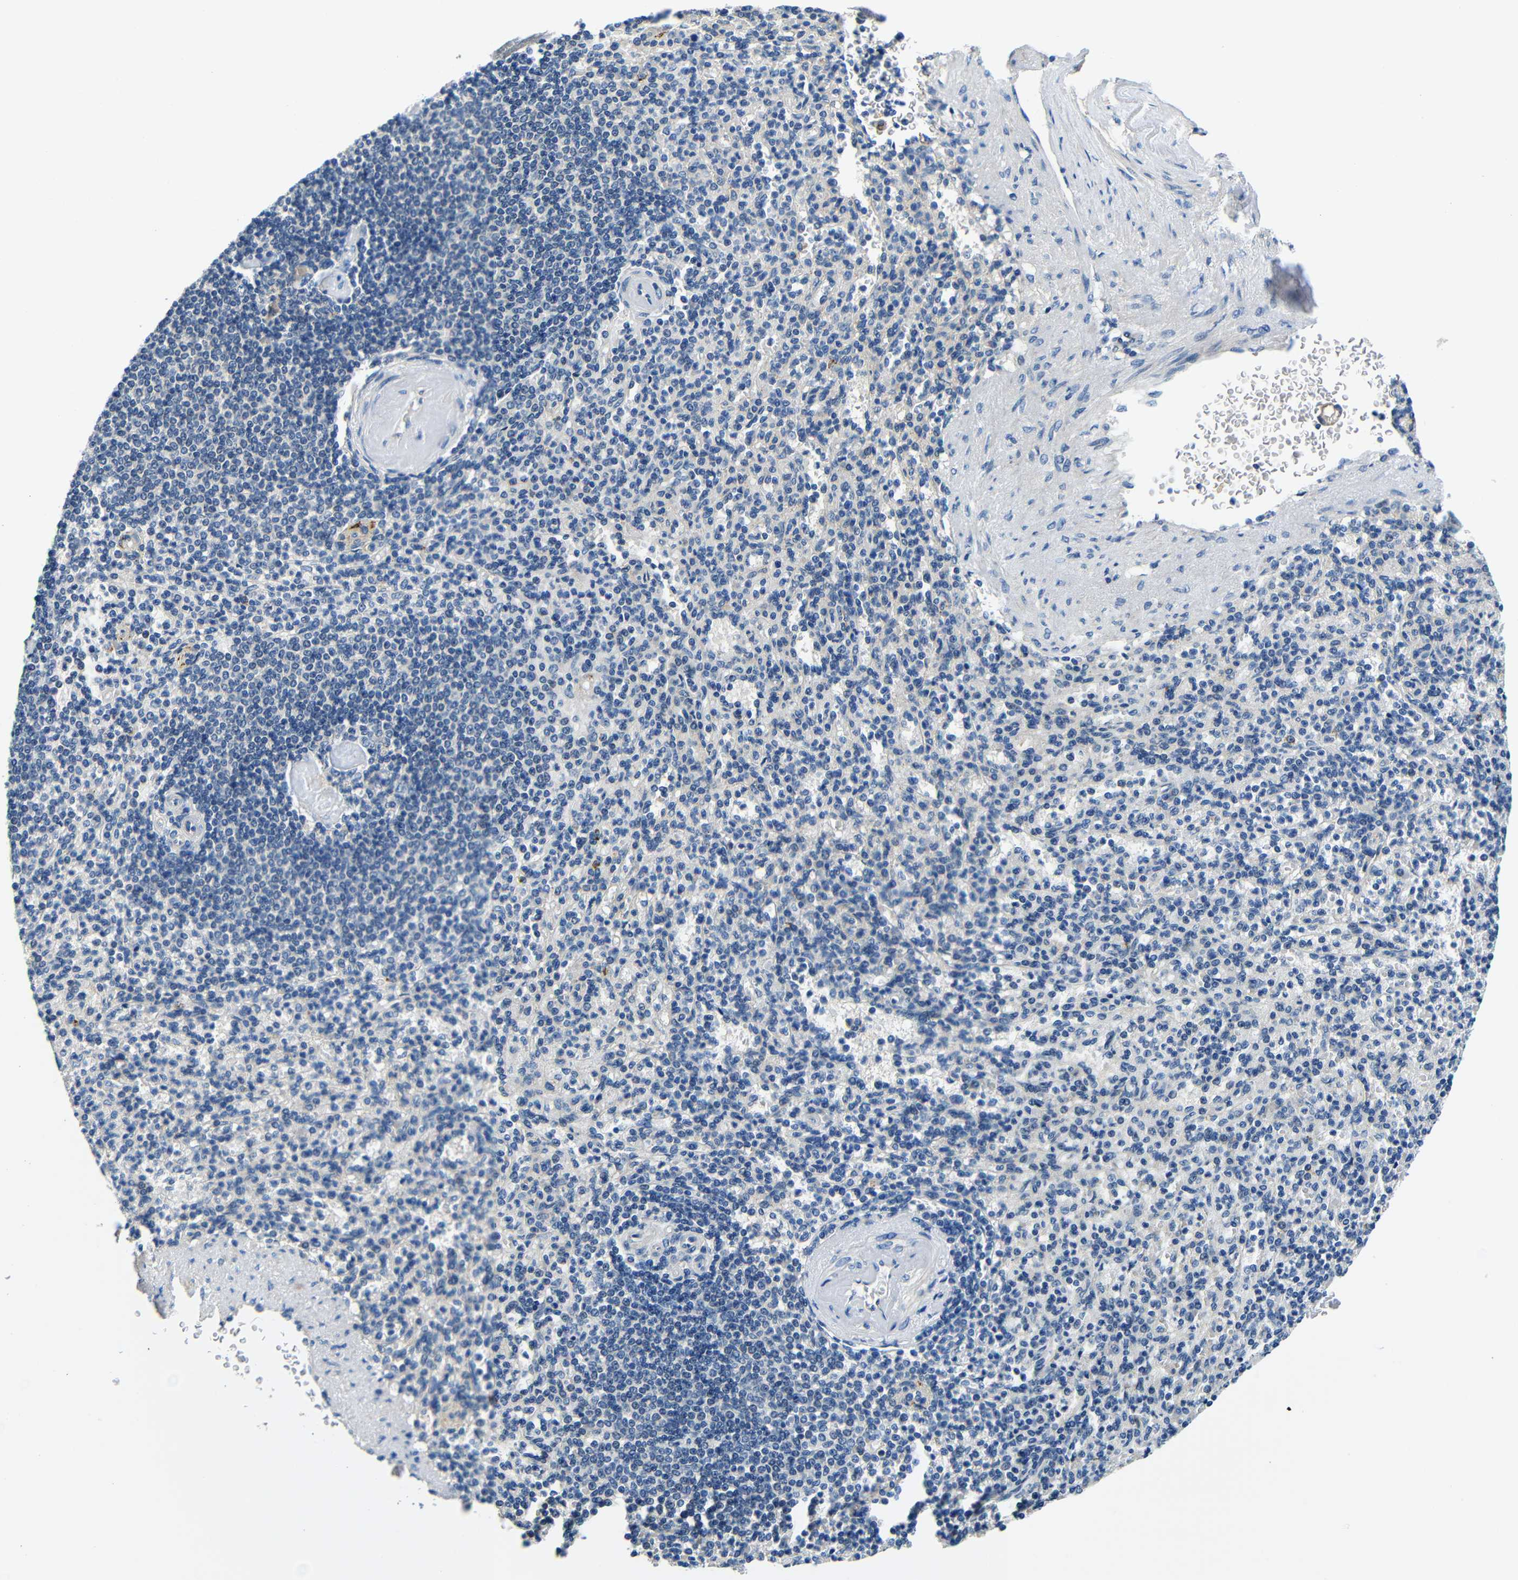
{"staining": {"intensity": "negative", "quantity": "none", "location": "none"}, "tissue": "spleen", "cell_type": "Cells in red pulp", "image_type": "normal", "snomed": [{"axis": "morphology", "description": "Normal tissue, NOS"}, {"axis": "topography", "description": "Spleen"}], "caption": "Unremarkable spleen was stained to show a protein in brown. There is no significant positivity in cells in red pulp.", "gene": "FMO5", "patient": {"sex": "female", "age": 74}}